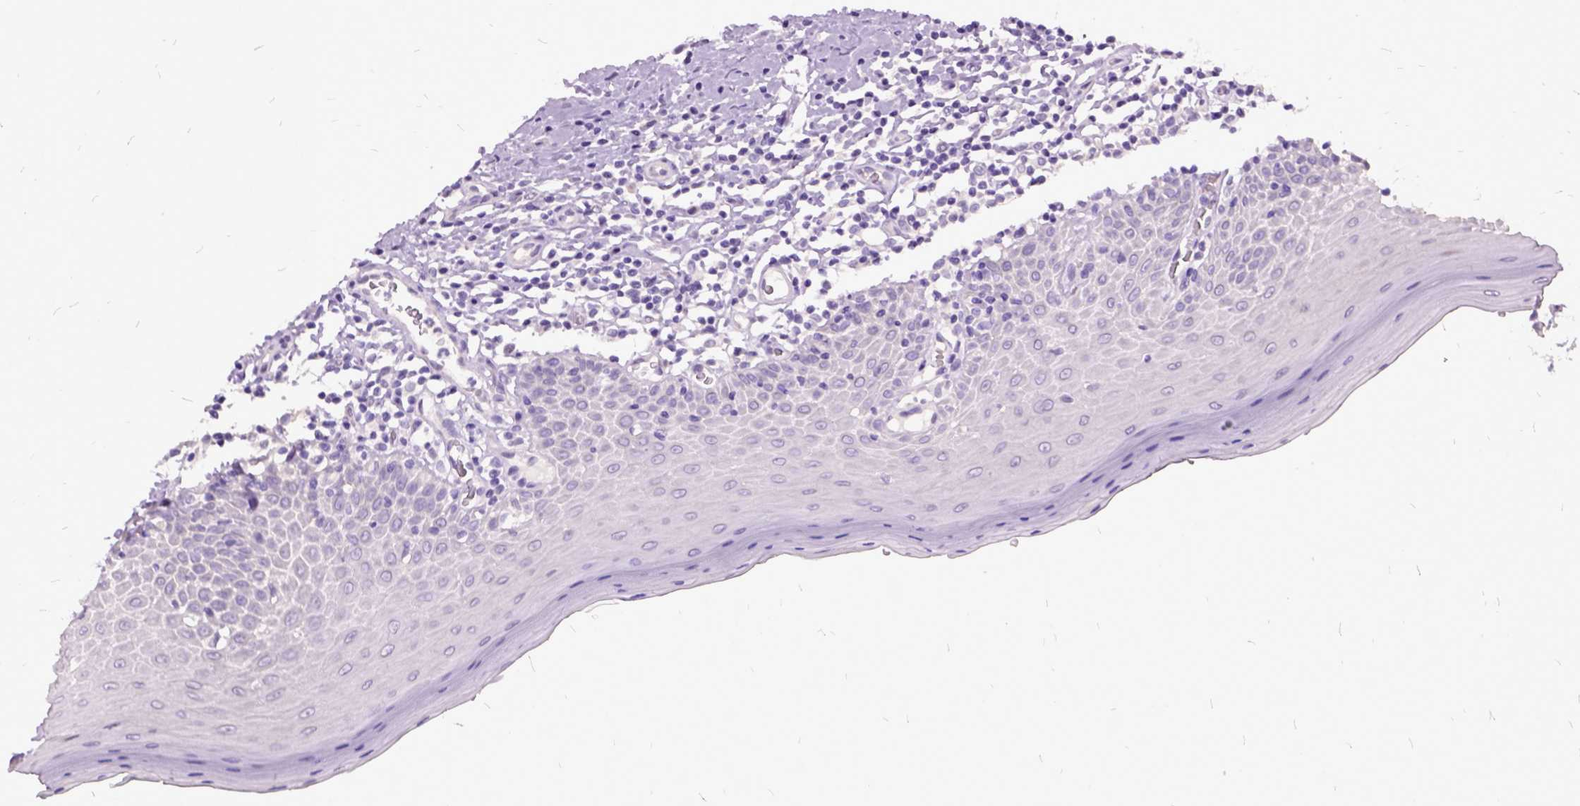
{"staining": {"intensity": "negative", "quantity": "none", "location": "none"}, "tissue": "oral mucosa", "cell_type": "Squamous epithelial cells", "image_type": "normal", "snomed": [{"axis": "morphology", "description": "Normal tissue, NOS"}, {"axis": "topography", "description": "Oral tissue"}, {"axis": "topography", "description": "Tounge, NOS"}], "caption": "A histopathology image of oral mucosa stained for a protein reveals no brown staining in squamous epithelial cells.", "gene": "MME", "patient": {"sex": "female", "age": 58}}